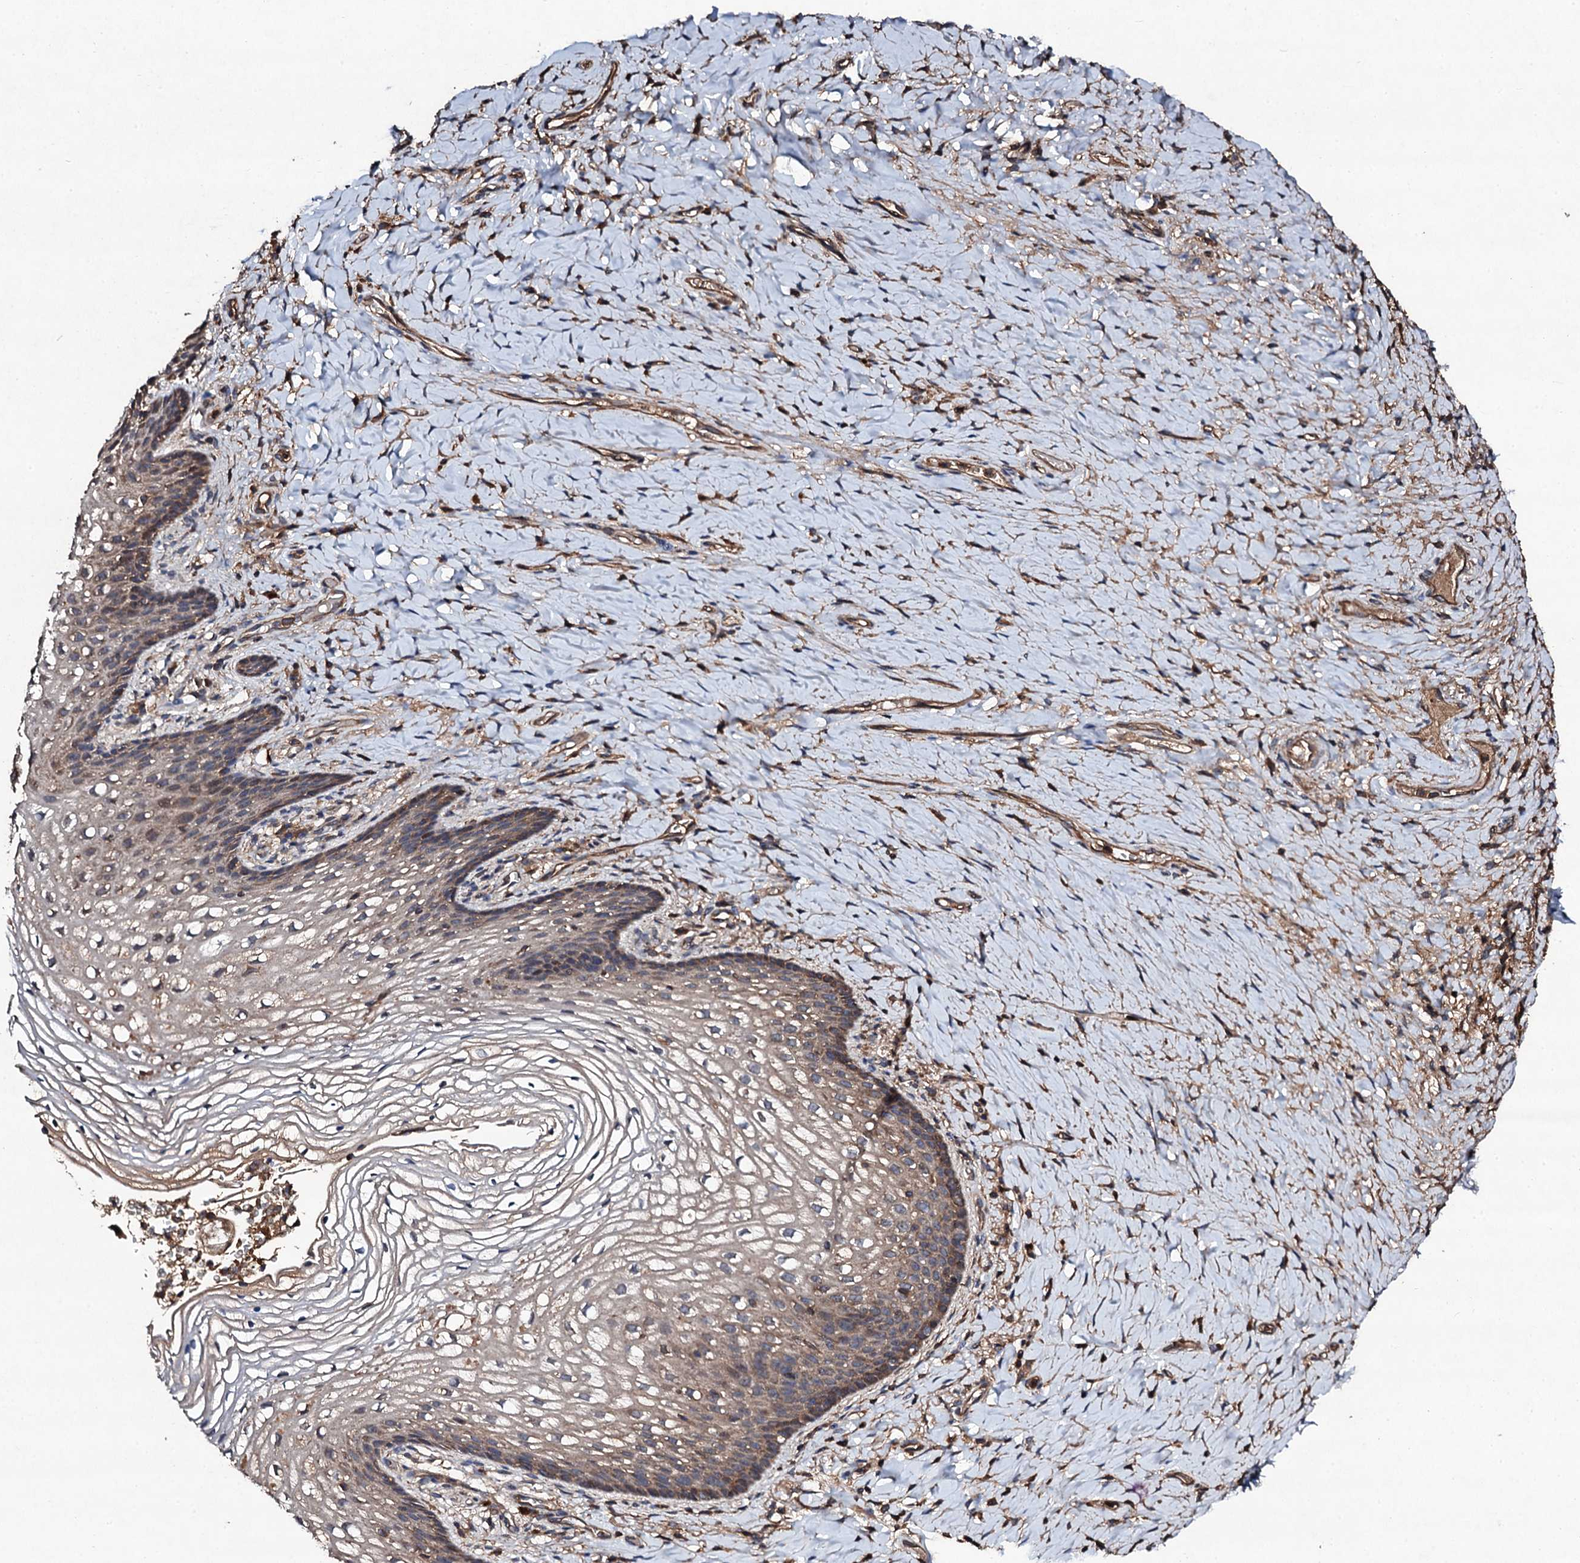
{"staining": {"intensity": "weak", "quantity": "25%-75%", "location": "cytoplasmic/membranous"}, "tissue": "vagina", "cell_type": "Squamous epithelial cells", "image_type": "normal", "snomed": [{"axis": "morphology", "description": "Normal tissue, NOS"}, {"axis": "topography", "description": "Vagina"}], "caption": "Protein analysis of unremarkable vagina reveals weak cytoplasmic/membranous staining in approximately 25%-75% of squamous epithelial cells.", "gene": "KERA", "patient": {"sex": "female", "age": 60}}